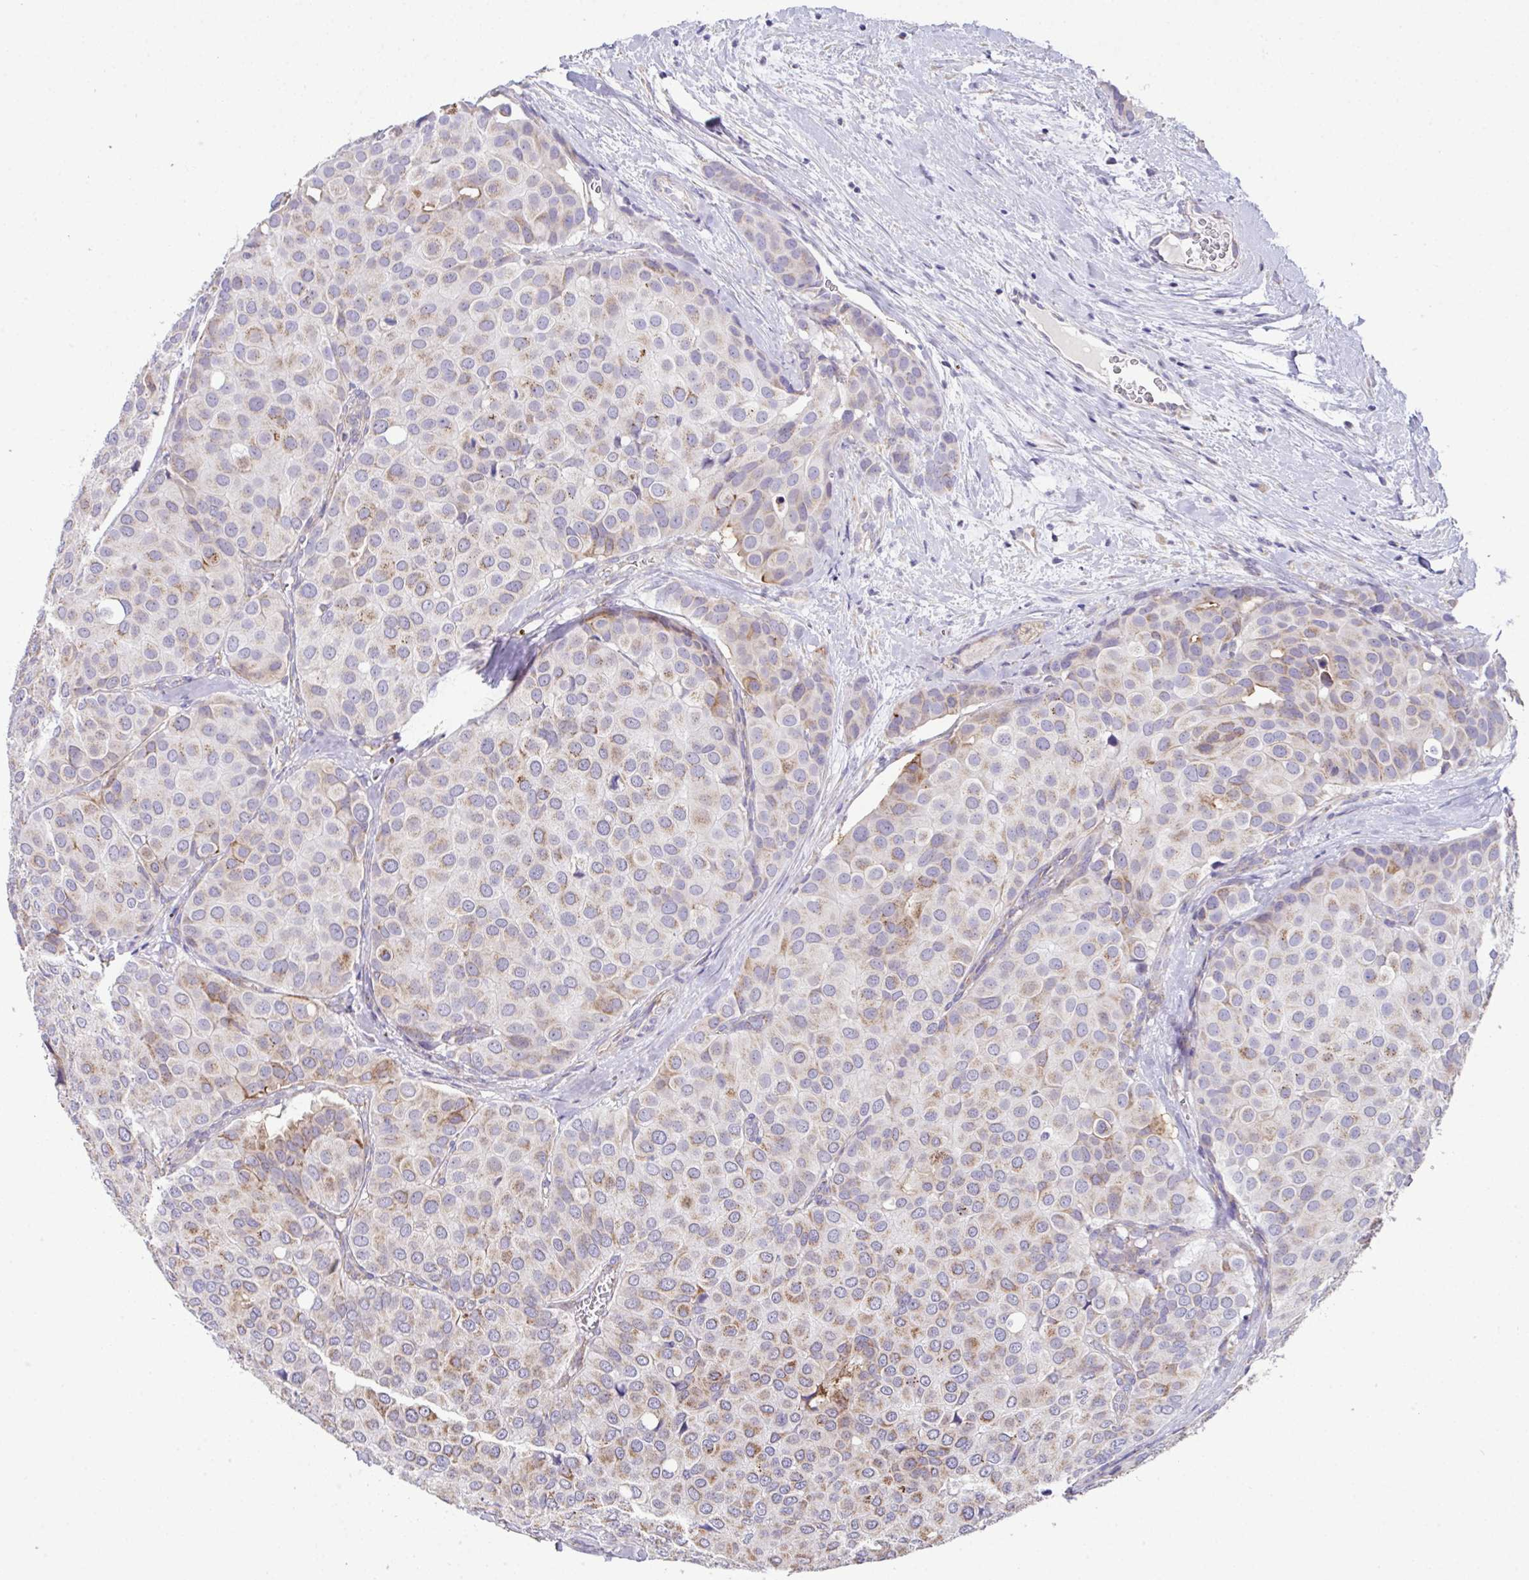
{"staining": {"intensity": "strong", "quantity": "<25%", "location": "cytoplasmic/membranous"}, "tissue": "breast cancer", "cell_type": "Tumor cells", "image_type": "cancer", "snomed": [{"axis": "morphology", "description": "Duct carcinoma"}, {"axis": "topography", "description": "Breast"}], "caption": "Protein analysis of breast intraductal carcinoma tissue displays strong cytoplasmic/membranous positivity in approximately <25% of tumor cells.", "gene": "DOK7", "patient": {"sex": "female", "age": 70}}